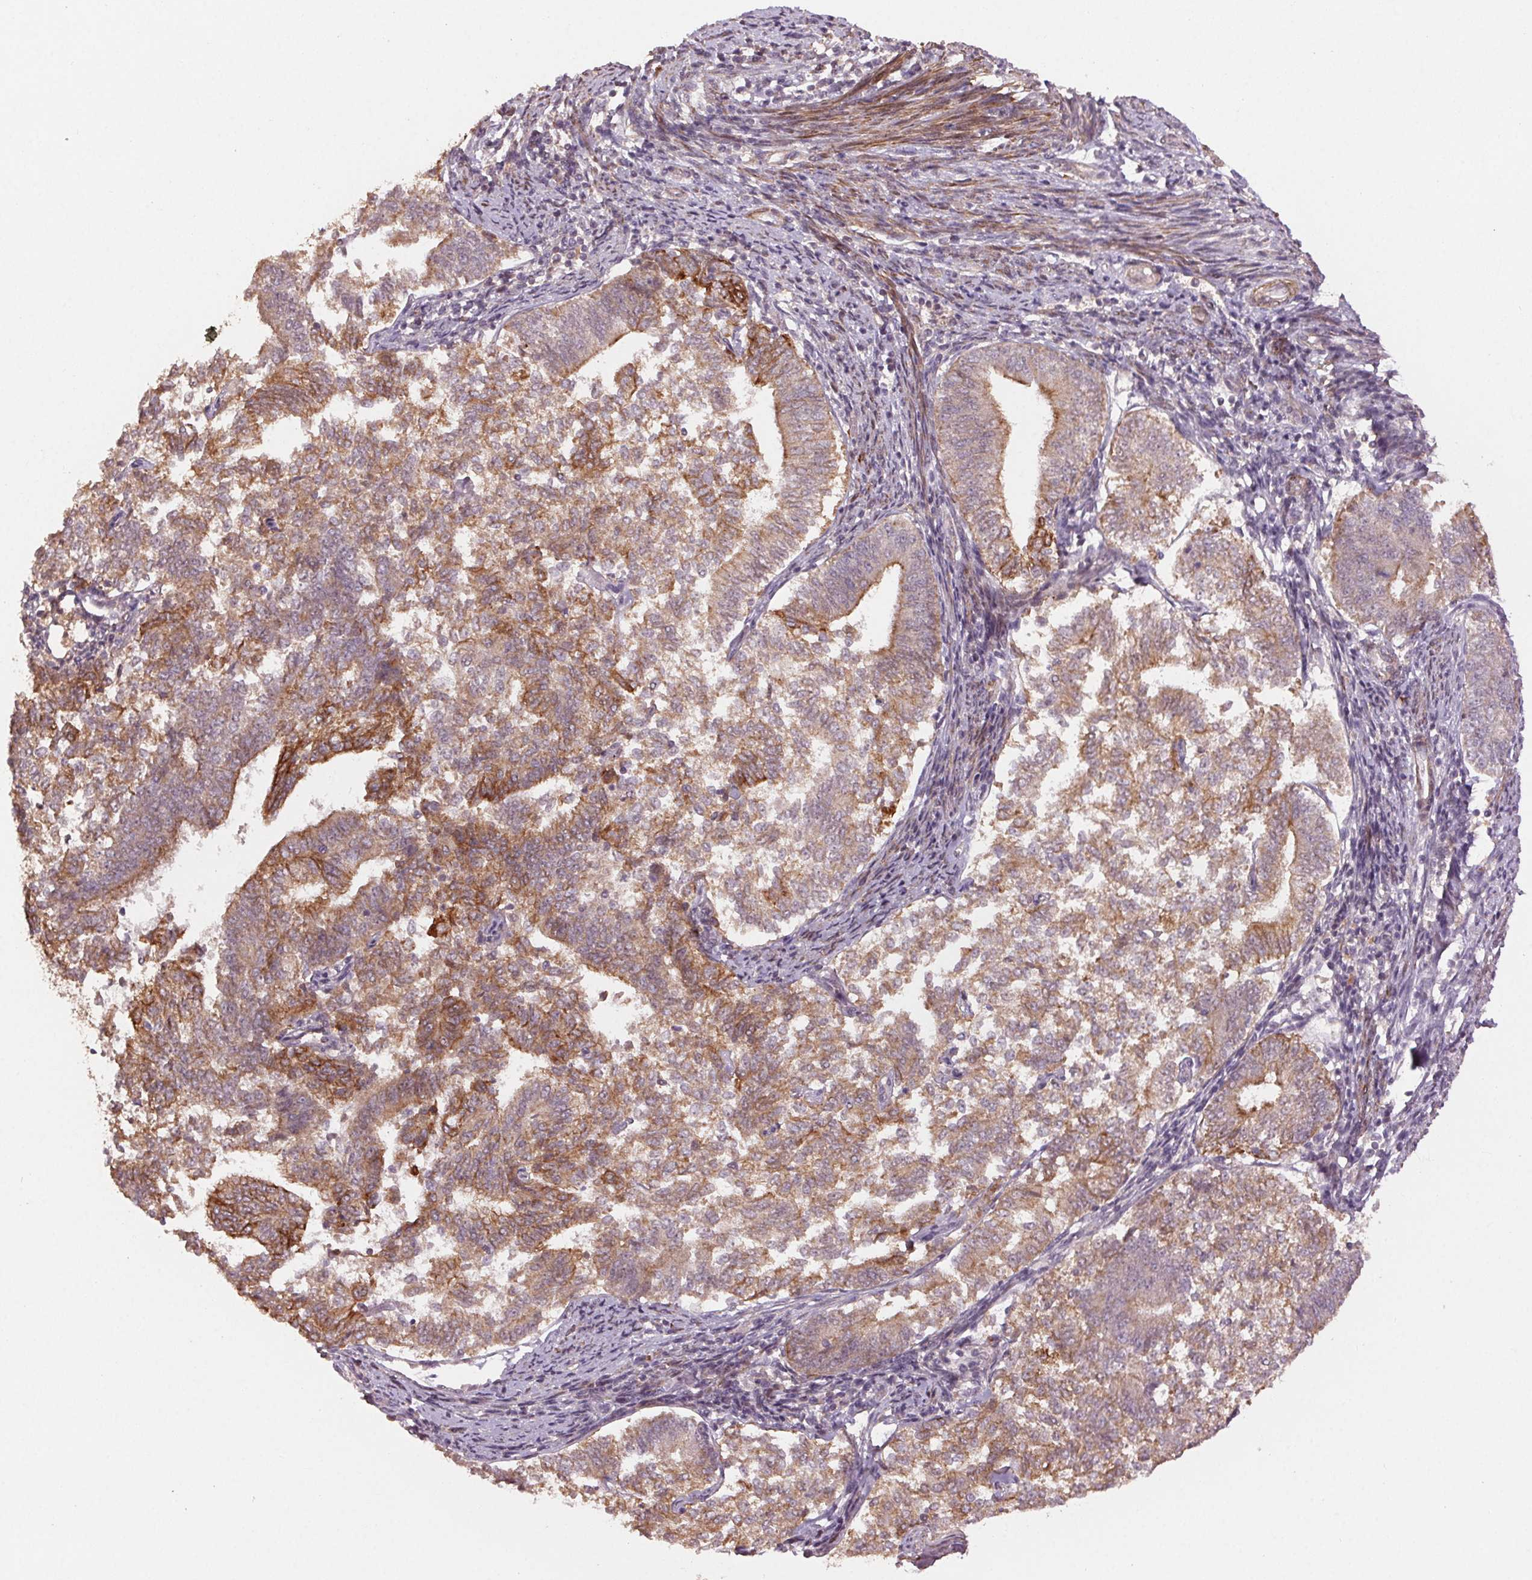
{"staining": {"intensity": "moderate", "quantity": "25%-75%", "location": "cytoplasmic/membranous"}, "tissue": "endometrial cancer", "cell_type": "Tumor cells", "image_type": "cancer", "snomed": [{"axis": "morphology", "description": "Adenocarcinoma, NOS"}, {"axis": "topography", "description": "Endometrium"}], "caption": "Human endometrial cancer stained with a protein marker reveals moderate staining in tumor cells.", "gene": "SMLR1", "patient": {"sex": "female", "age": 65}}